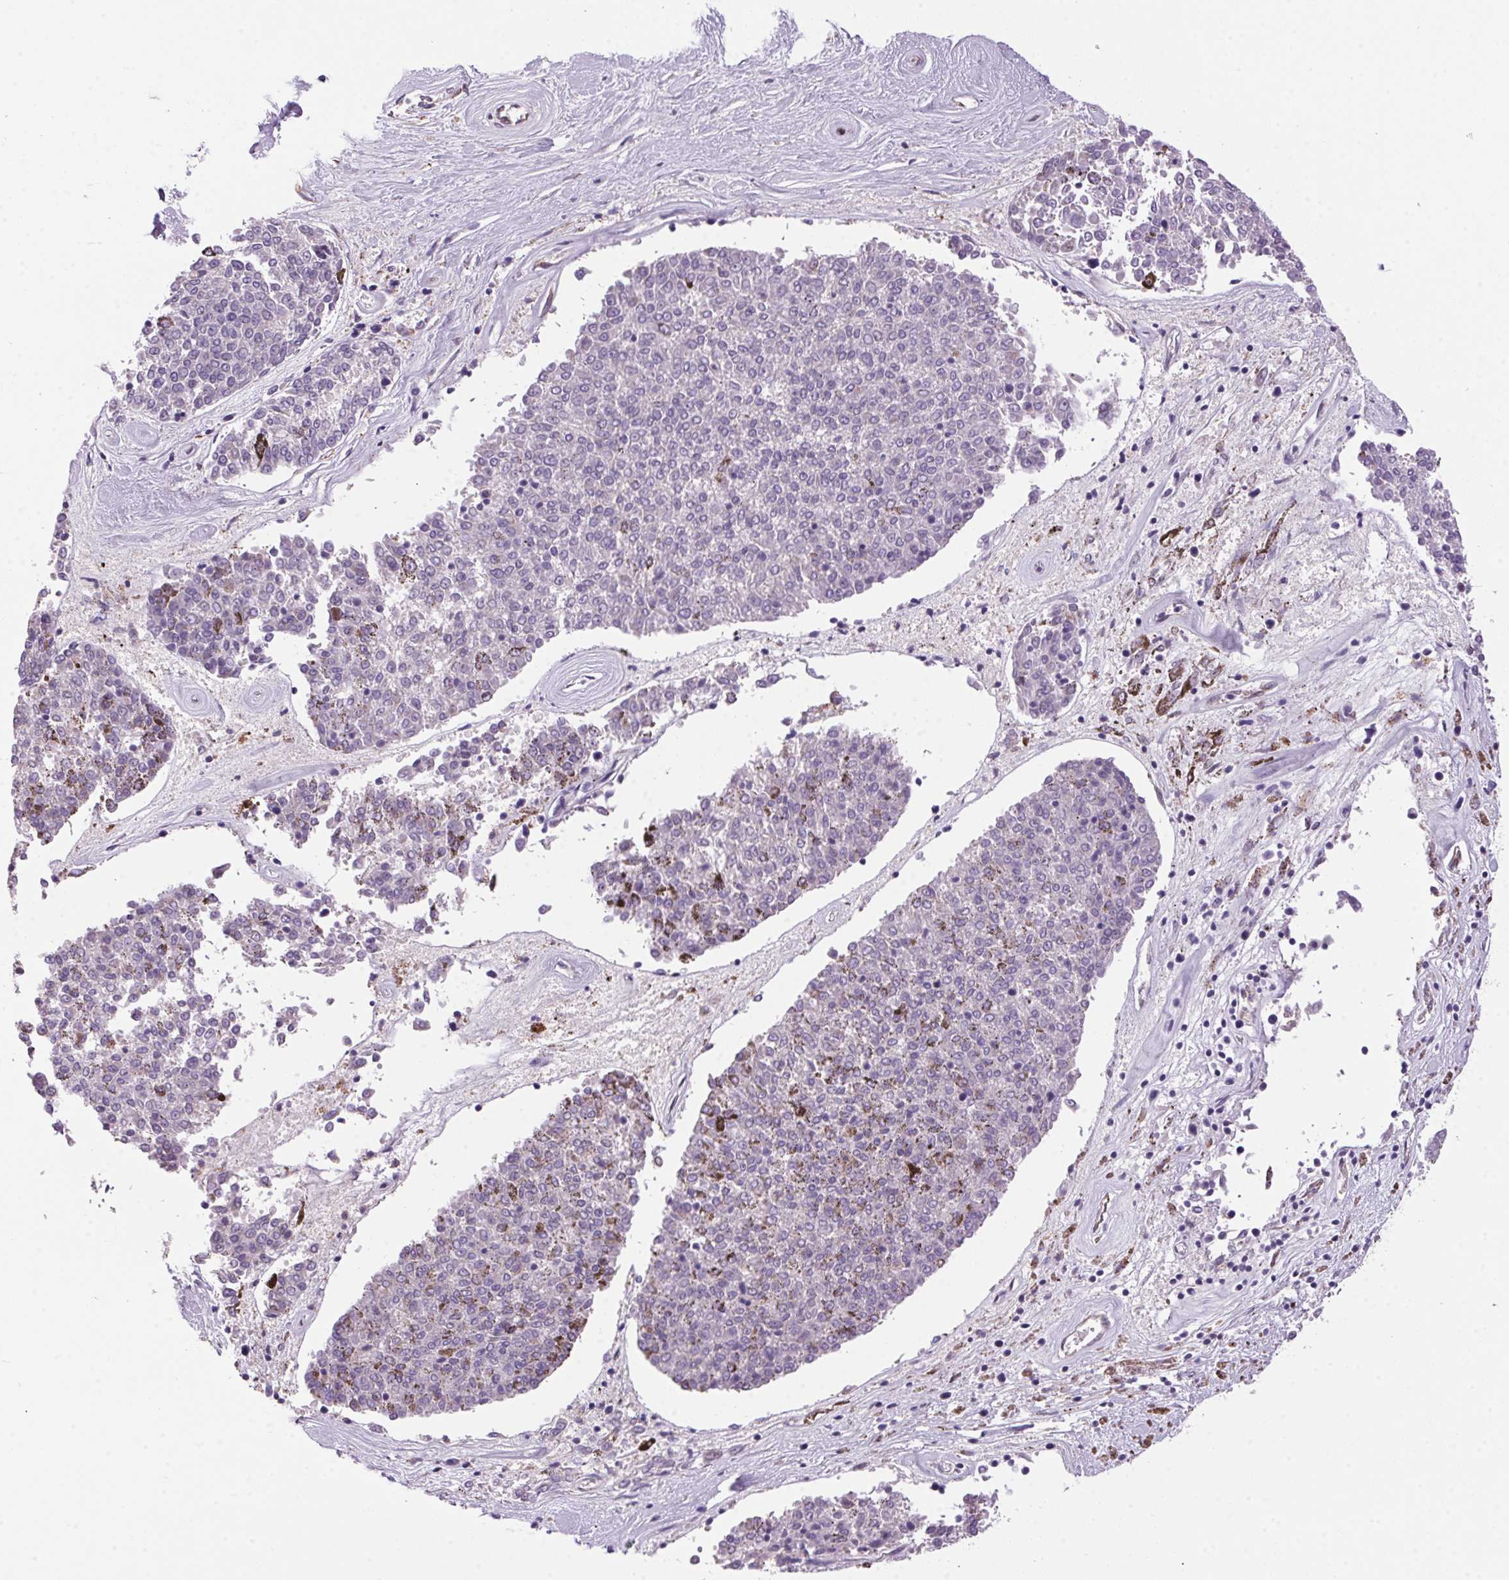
{"staining": {"intensity": "weak", "quantity": "<25%", "location": "cytoplasmic/membranous"}, "tissue": "melanoma", "cell_type": "Tumor cells", "image_type": "cancer", "snomed": [{"axis": "morphology", "description": "Malignant melanoma, NOS"}, {"axis": "topography", "description": "Skin"}], "caption": "DAB (3,3'-diaminobenzidine) immunohistochemical staining of melanoma demonstrates no significant positivity in tumor cells.", "gene": "AKR1E2", "patient": {"sex": "female", "age": 72}}